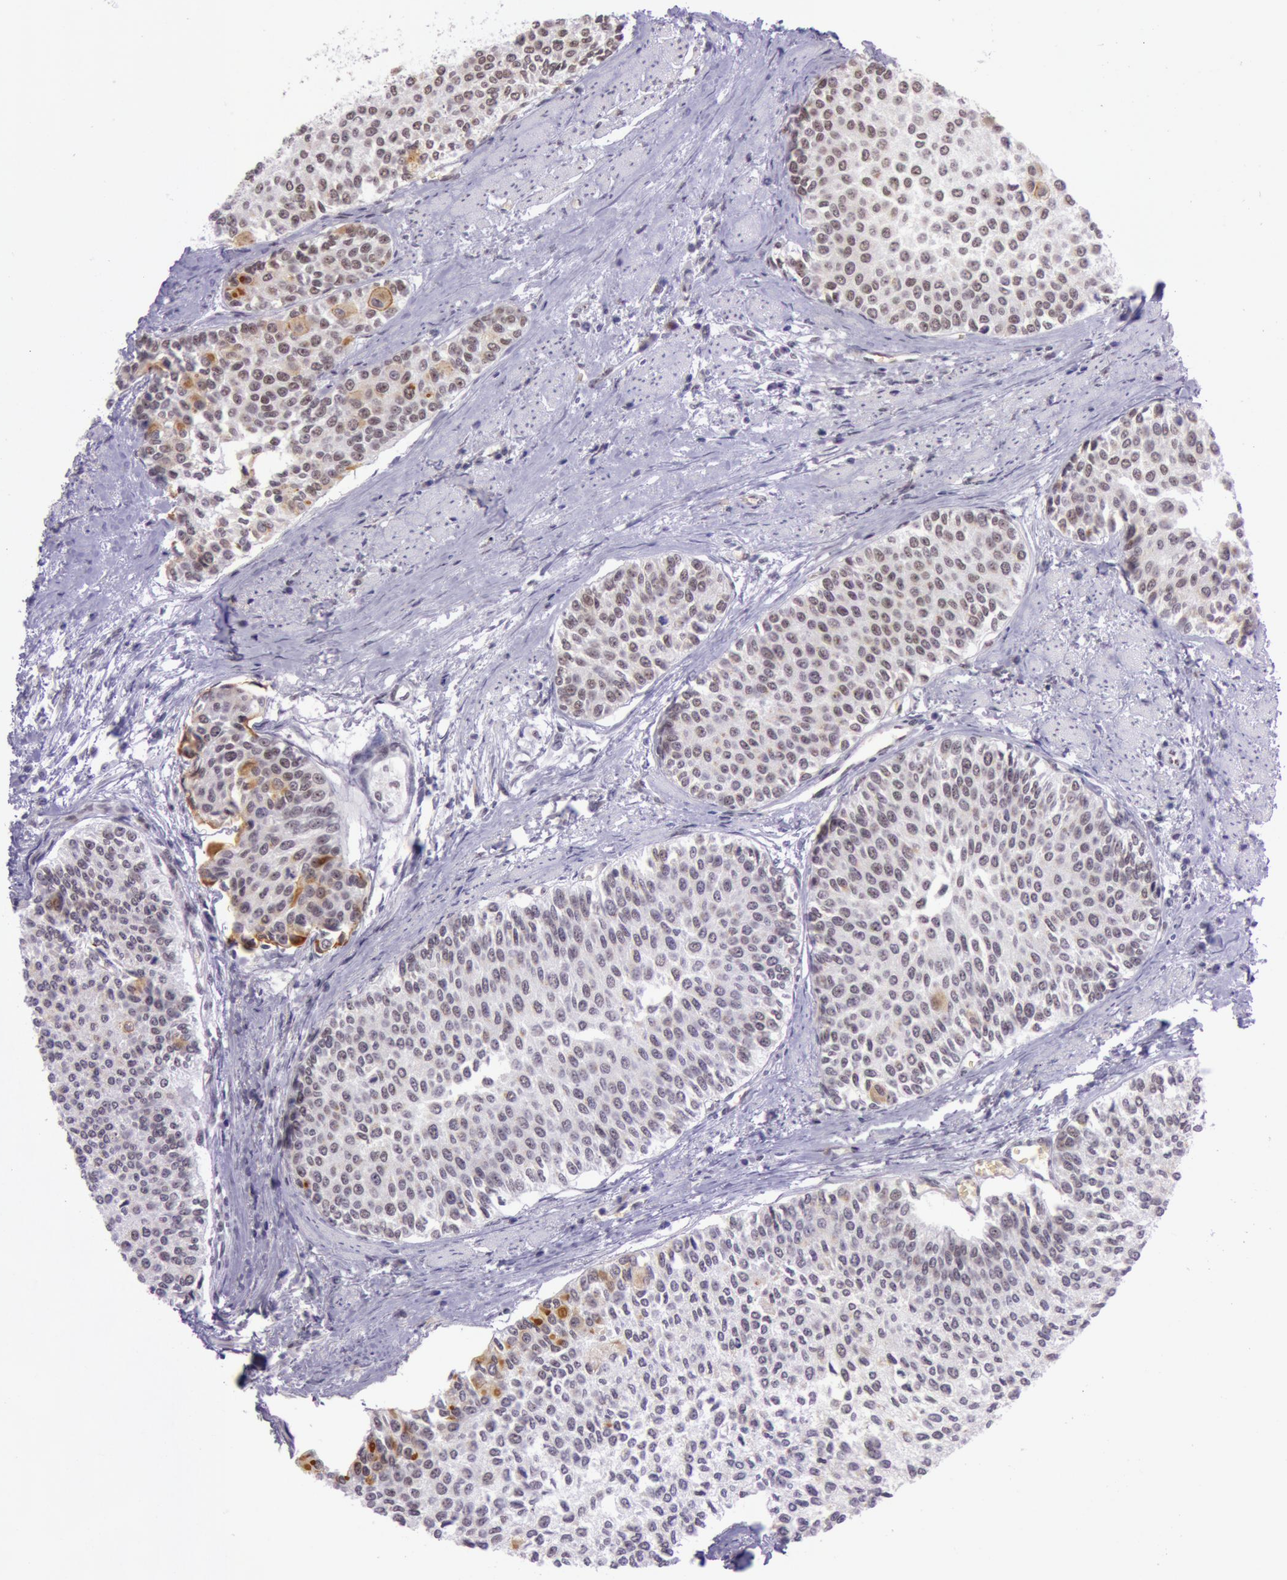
{"staining": {"intensity": "moderate", "quantity": "25%-75%", "location": "nuclear"}, "tissue": "urothelial cancer", "cell_type": "Tumor cells", "image_type": "cancer", "snomed": [{"axis": "morphology", "description": "Urothelial carcinoma, Low grade"}, {"axis": "topography", "description": "Urinary bladder"}], "caption": "A brown stain shows moderate nuclear expression of a protein in human urothelial cancer tumor cells.", "gene": "NBN", "patient": {"sex": "female", "age": 73}}